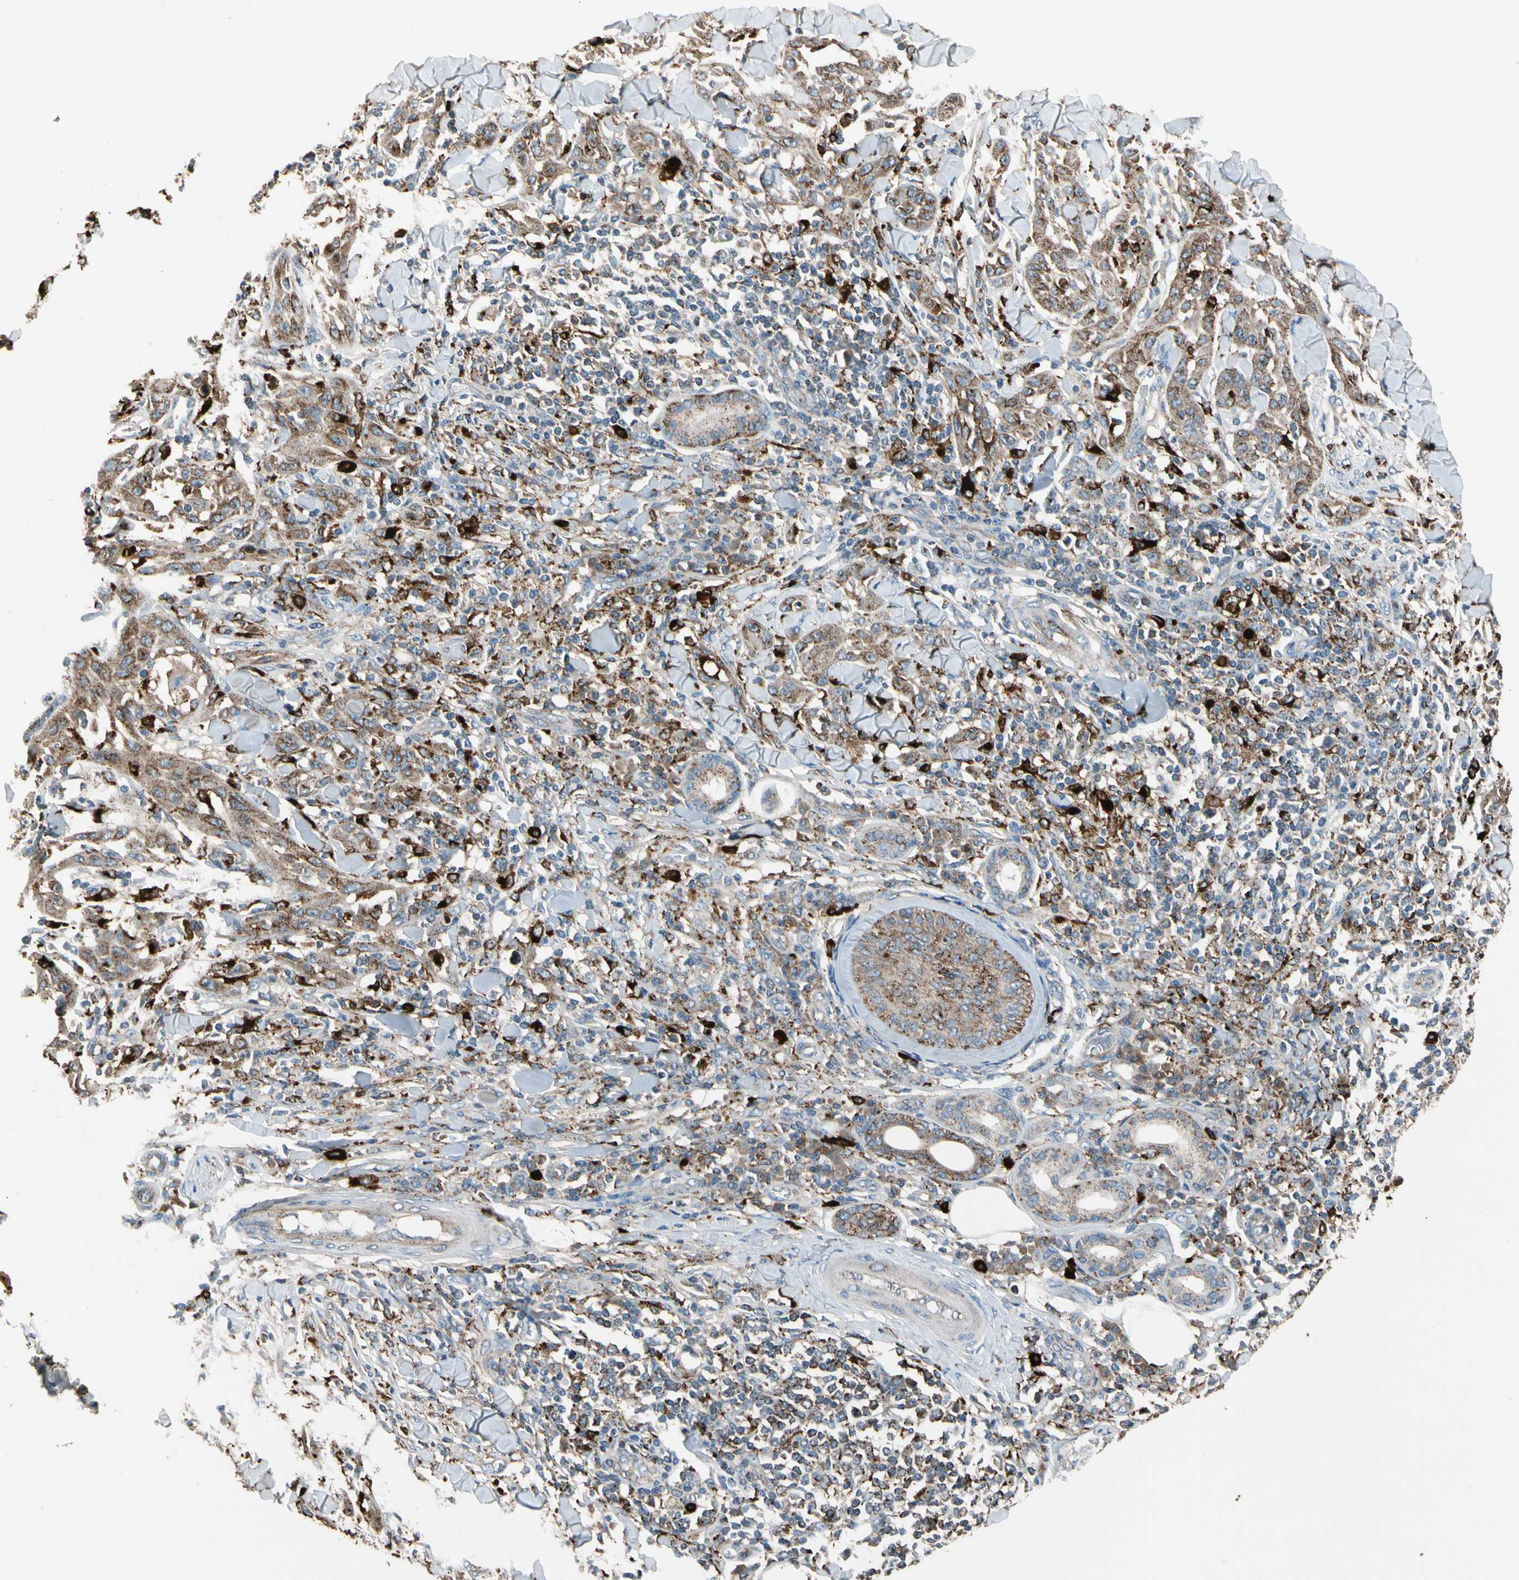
{"staining": {"intensity": "moderate", "quantity": ">75%", "location": "cytoplasmic/membranous"}, "tissue": "skin cancer", "cell_type": "Tumor cells", "image_type": "cancer", "snomed": [{"axis": "morphology", "description": "Squamous cell carcinoma, NOS"}, {"axis": "topography", "description": "Skin"}], "caption": "The image demonstrates staining of skin cancer, revealing moderate cytoplasmic/membranous protein expression (brown color) within tumor cells.", "gene": "GM2A", "patient": {"sex": "male", "age": 24}}